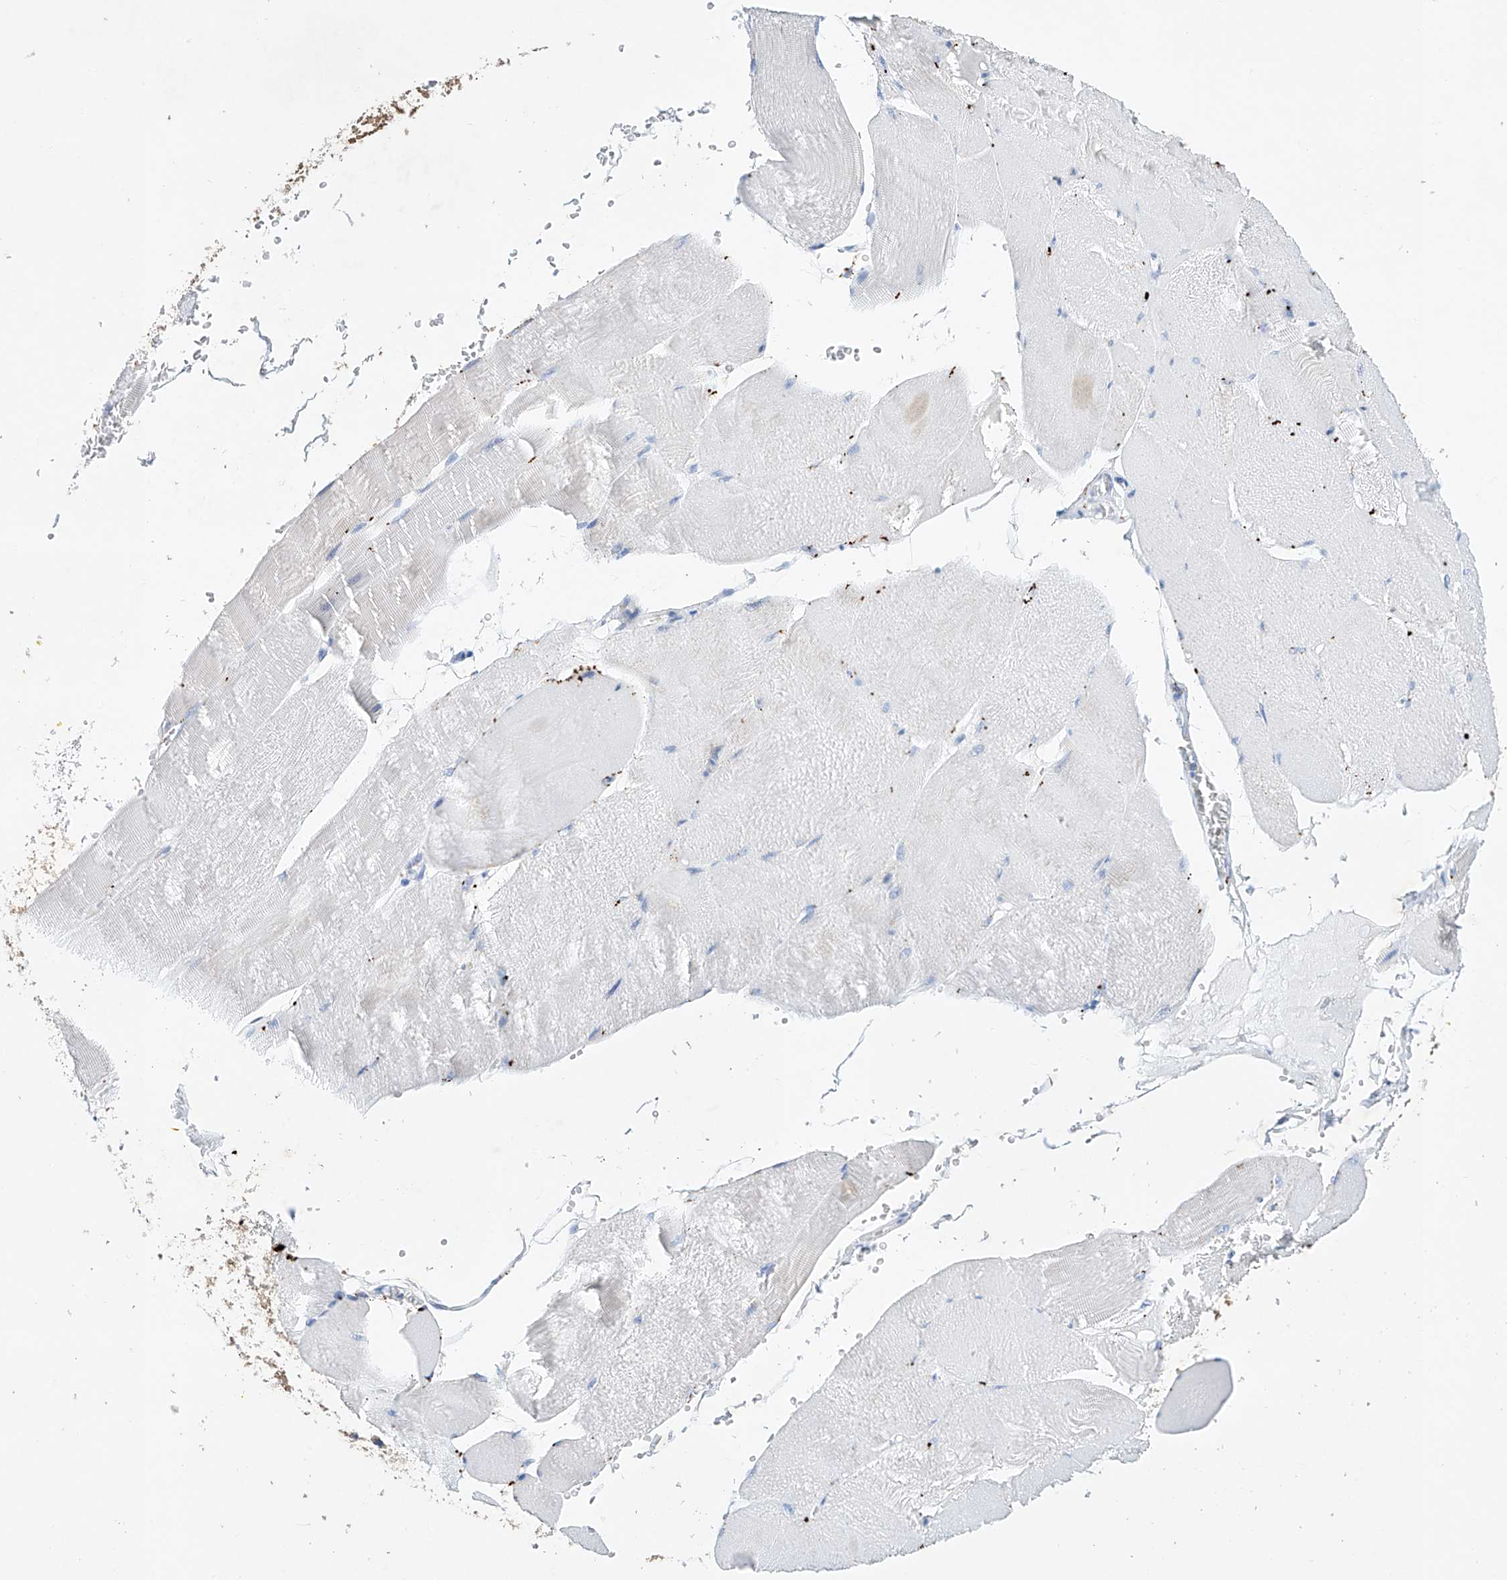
{"staining": {"intensity": "negative", "quantity": "none", "location": "none"}, "tissue": "skeletal muscle", "cell_type": "Myocytes", "image_type": "normal", "snomed": [{"axis": "morphology", "description": "Normal tissue, NOS"}, {"axis": "morphology", "description": "Basal cell carcinoma"}, {"axis": "topography", "description": "Skeletal muscle"}], "caption": "Myocytes show no significant protein staining in unremarkable skeletal muscle. (DAB immunohistochemistry (IHC), high magnification).", "gene": "LURAP1", "patient": {"sex": "female", "age": 64}}